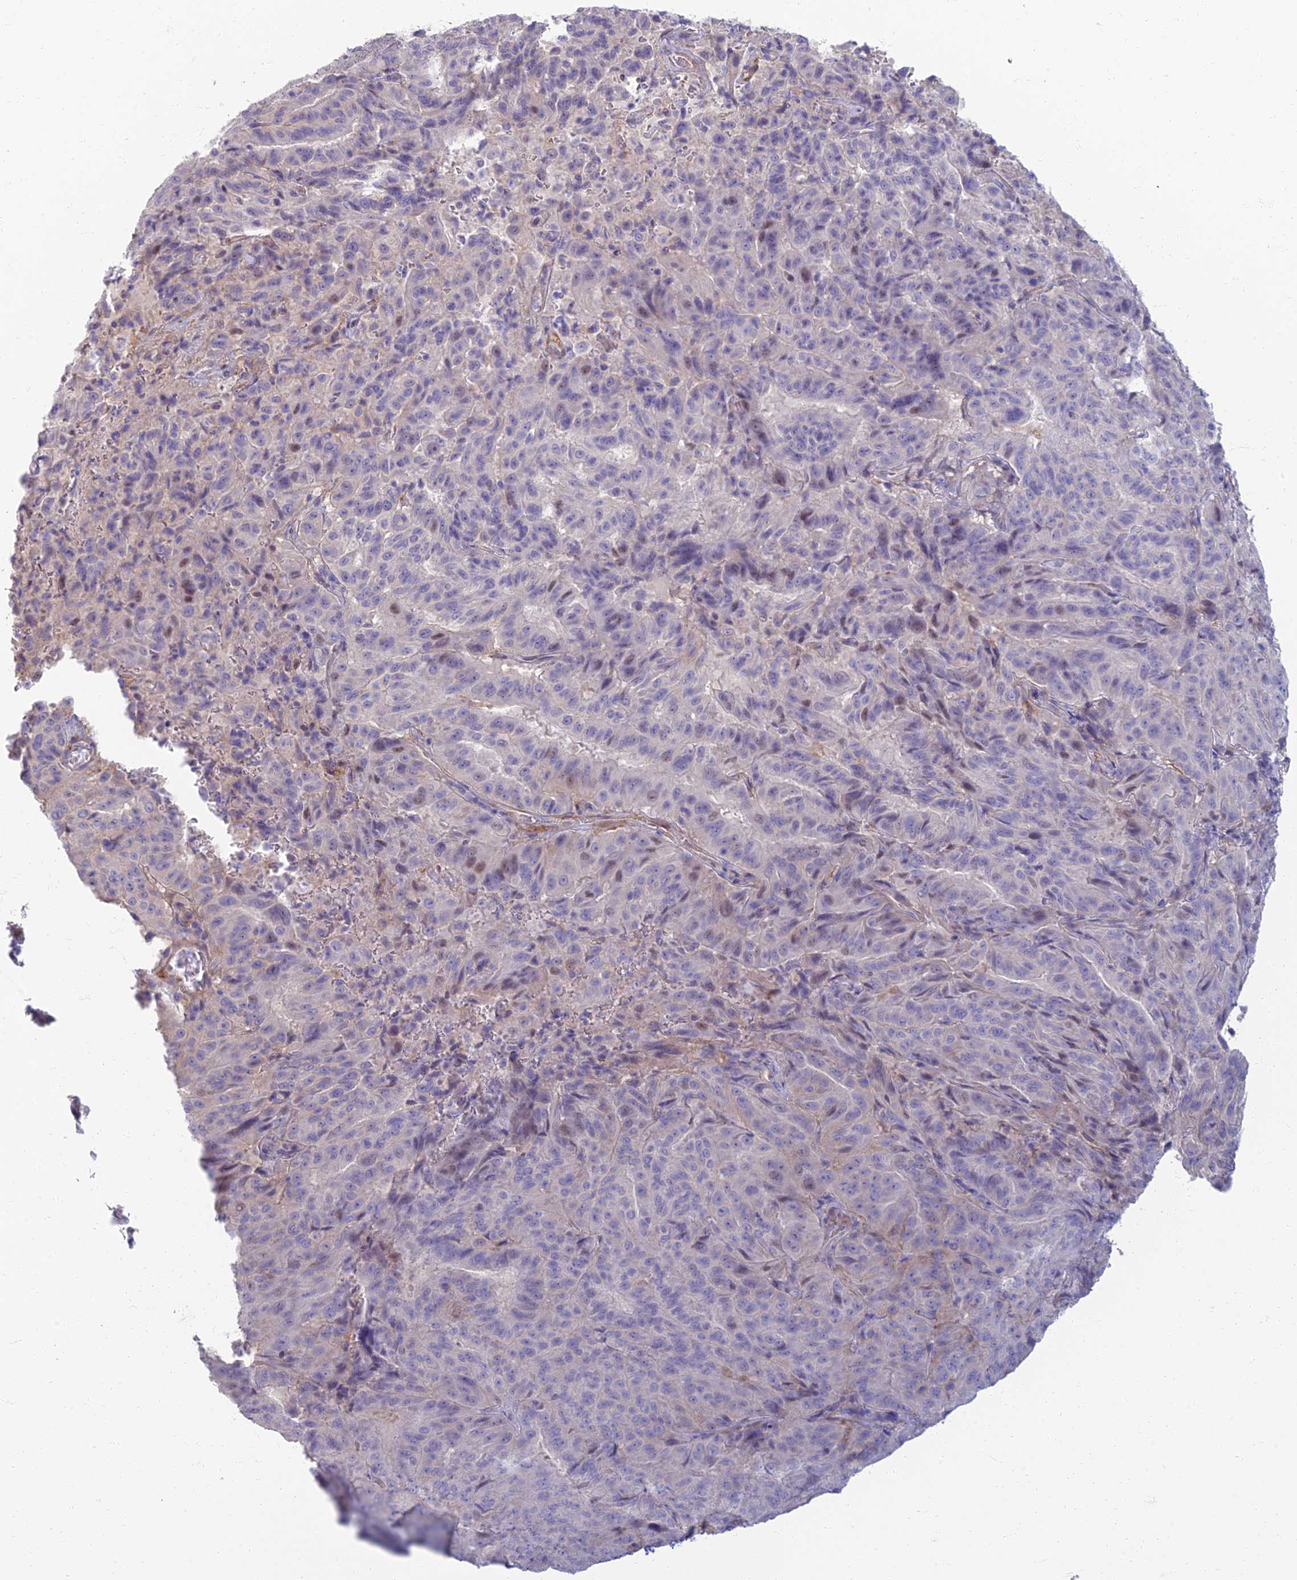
{"staining": {"intensity": "moderate", "quantity": "<25%", "location": "nuclear"}, "tissue": "pancreatic cancer", "cell_type": "Tumor cells", "image_type": "cancer", "snomed": [{"axis": "morphology", "description": "Adenocarcinoma, NOS"}, {"axis": "topography", "description": "Pancreas"}], "caption": "This micrograph reveals pancreatic cancer stained with IHC to label a protein in brown. The nuclear of tumor cells show moderate positivity for the protein. Nuclei are counter-stained blue.", "gene": "NEURL1", "patient": {"sex": "male", "age": 63}}